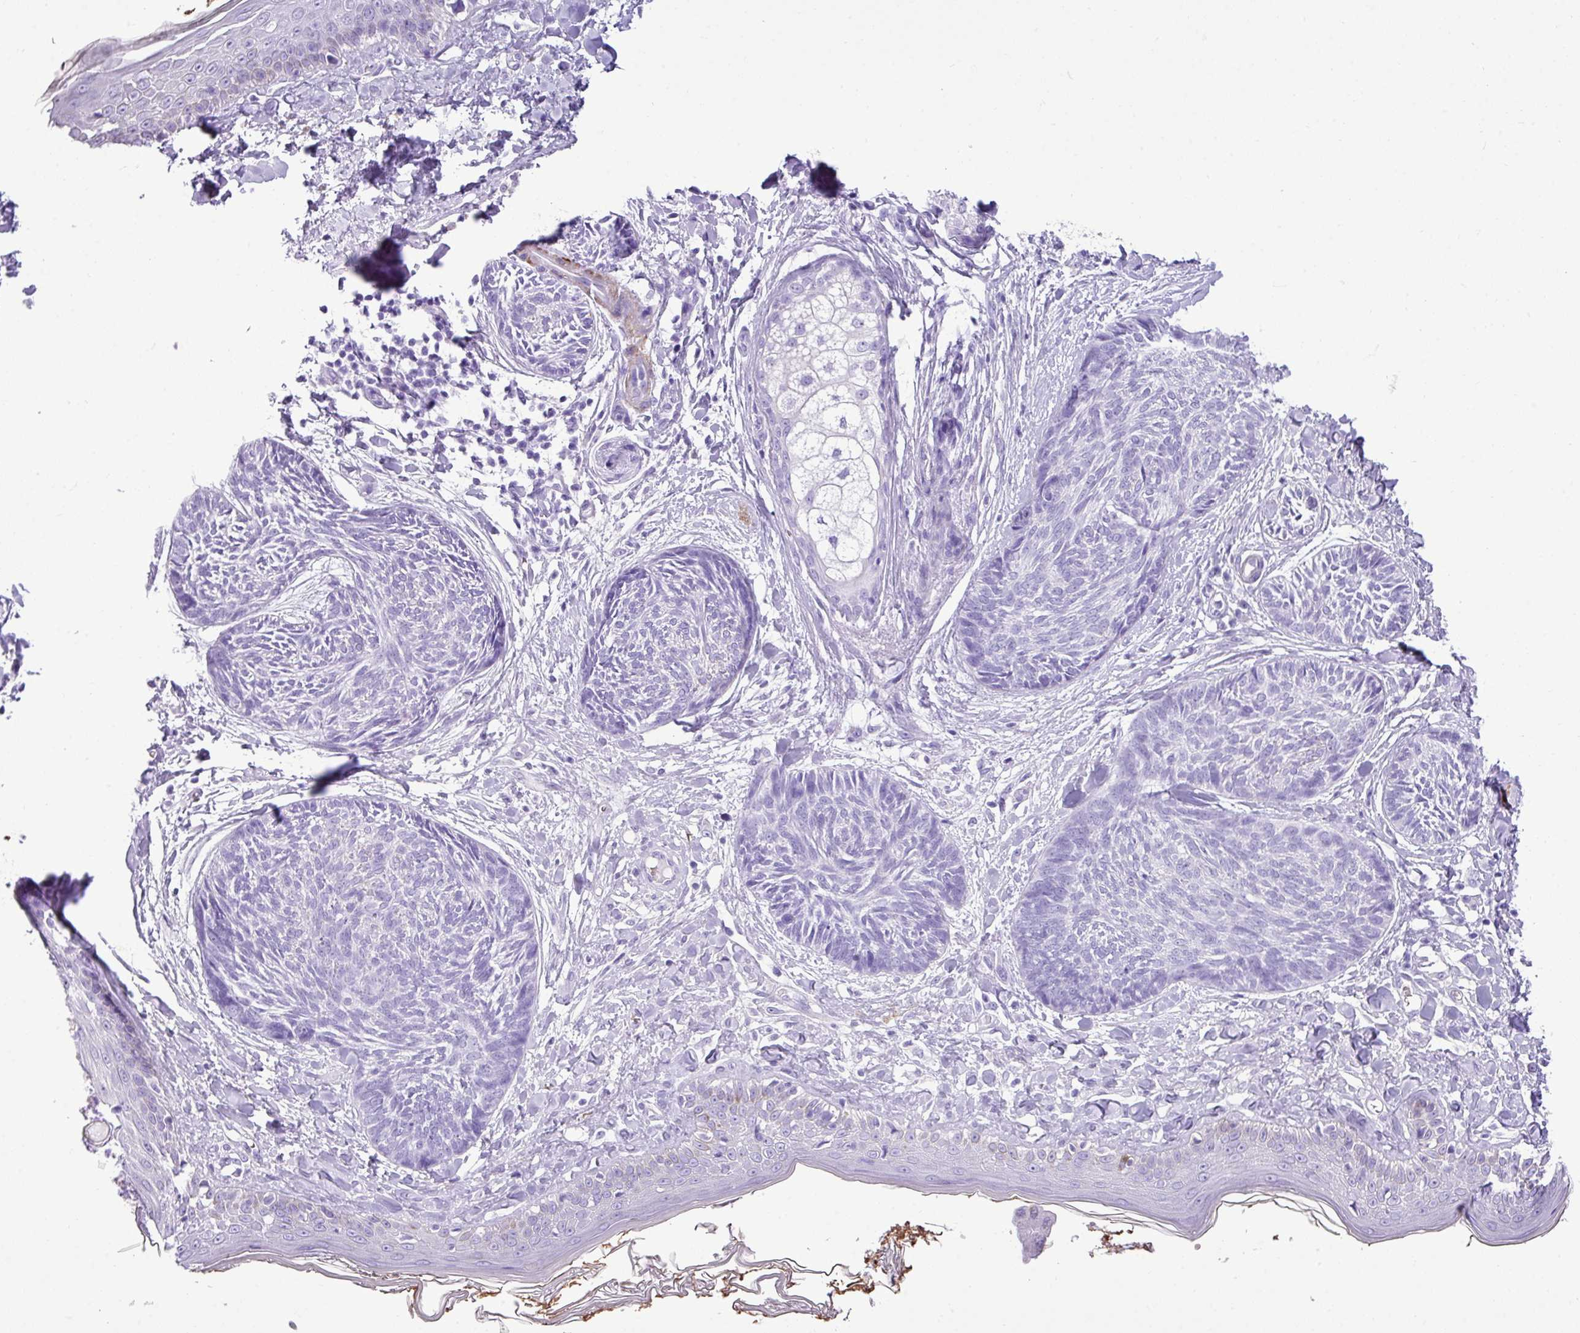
{"staining": {"intensity": "negative", "quantity": "none", "location": "none"}, "tissue": "skin cancer", "cell_type": "Tumor cells", "image_type": "cancer", "snomed": [{"axis": "morphology", "description": "Basal cell carcinoma"}, {"axis": "topography", "description": "Skin"}], "caption": "A high-resolution photomicrograph shows immunohistochemistry (IHC) staining of skin cancer (basal cell carcinoma), which exhibits no significant expression in tumor cells.", "gene": "ZSCAN5A", "patient": {"sex": "male", "age": 73}}